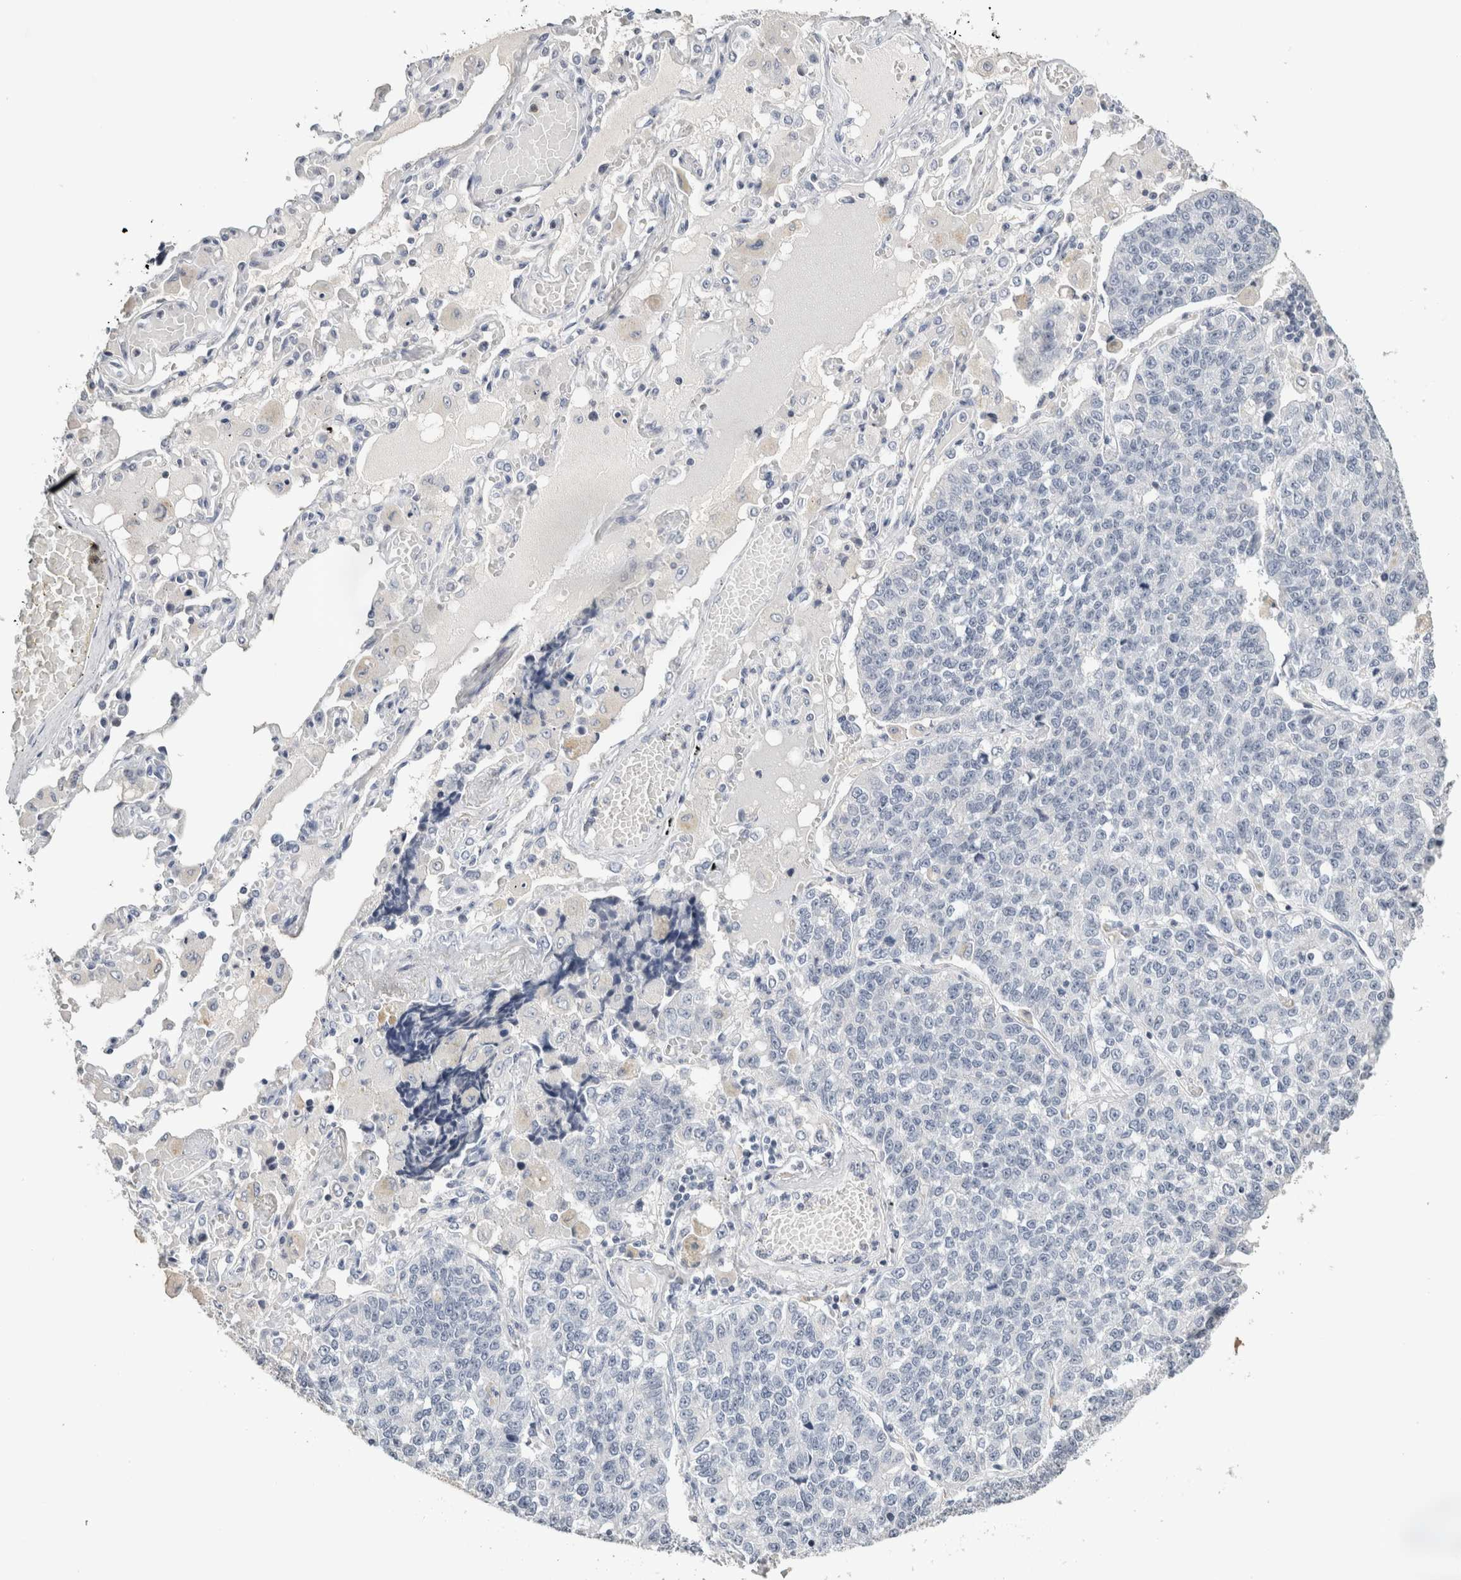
{"staining": {"intensity": "negative", "quantity": "none", "location": "none"}, "tissue": "lung cancer", "cell_type": "Tumor cells", "image_type": "cancer", "snomed": [{"axis": "morphology", "description": "Adenocarcinoma, NOS"}, {"axis": "topography", "description": "Lung"}], "caption": "This is an immunohistochemistry histopathology image of human lung cancer (adenocarcinoma). There is no staining in tumor cells.", "gene": "CRAT", "patient": {"sex": "male", "age": 49}}